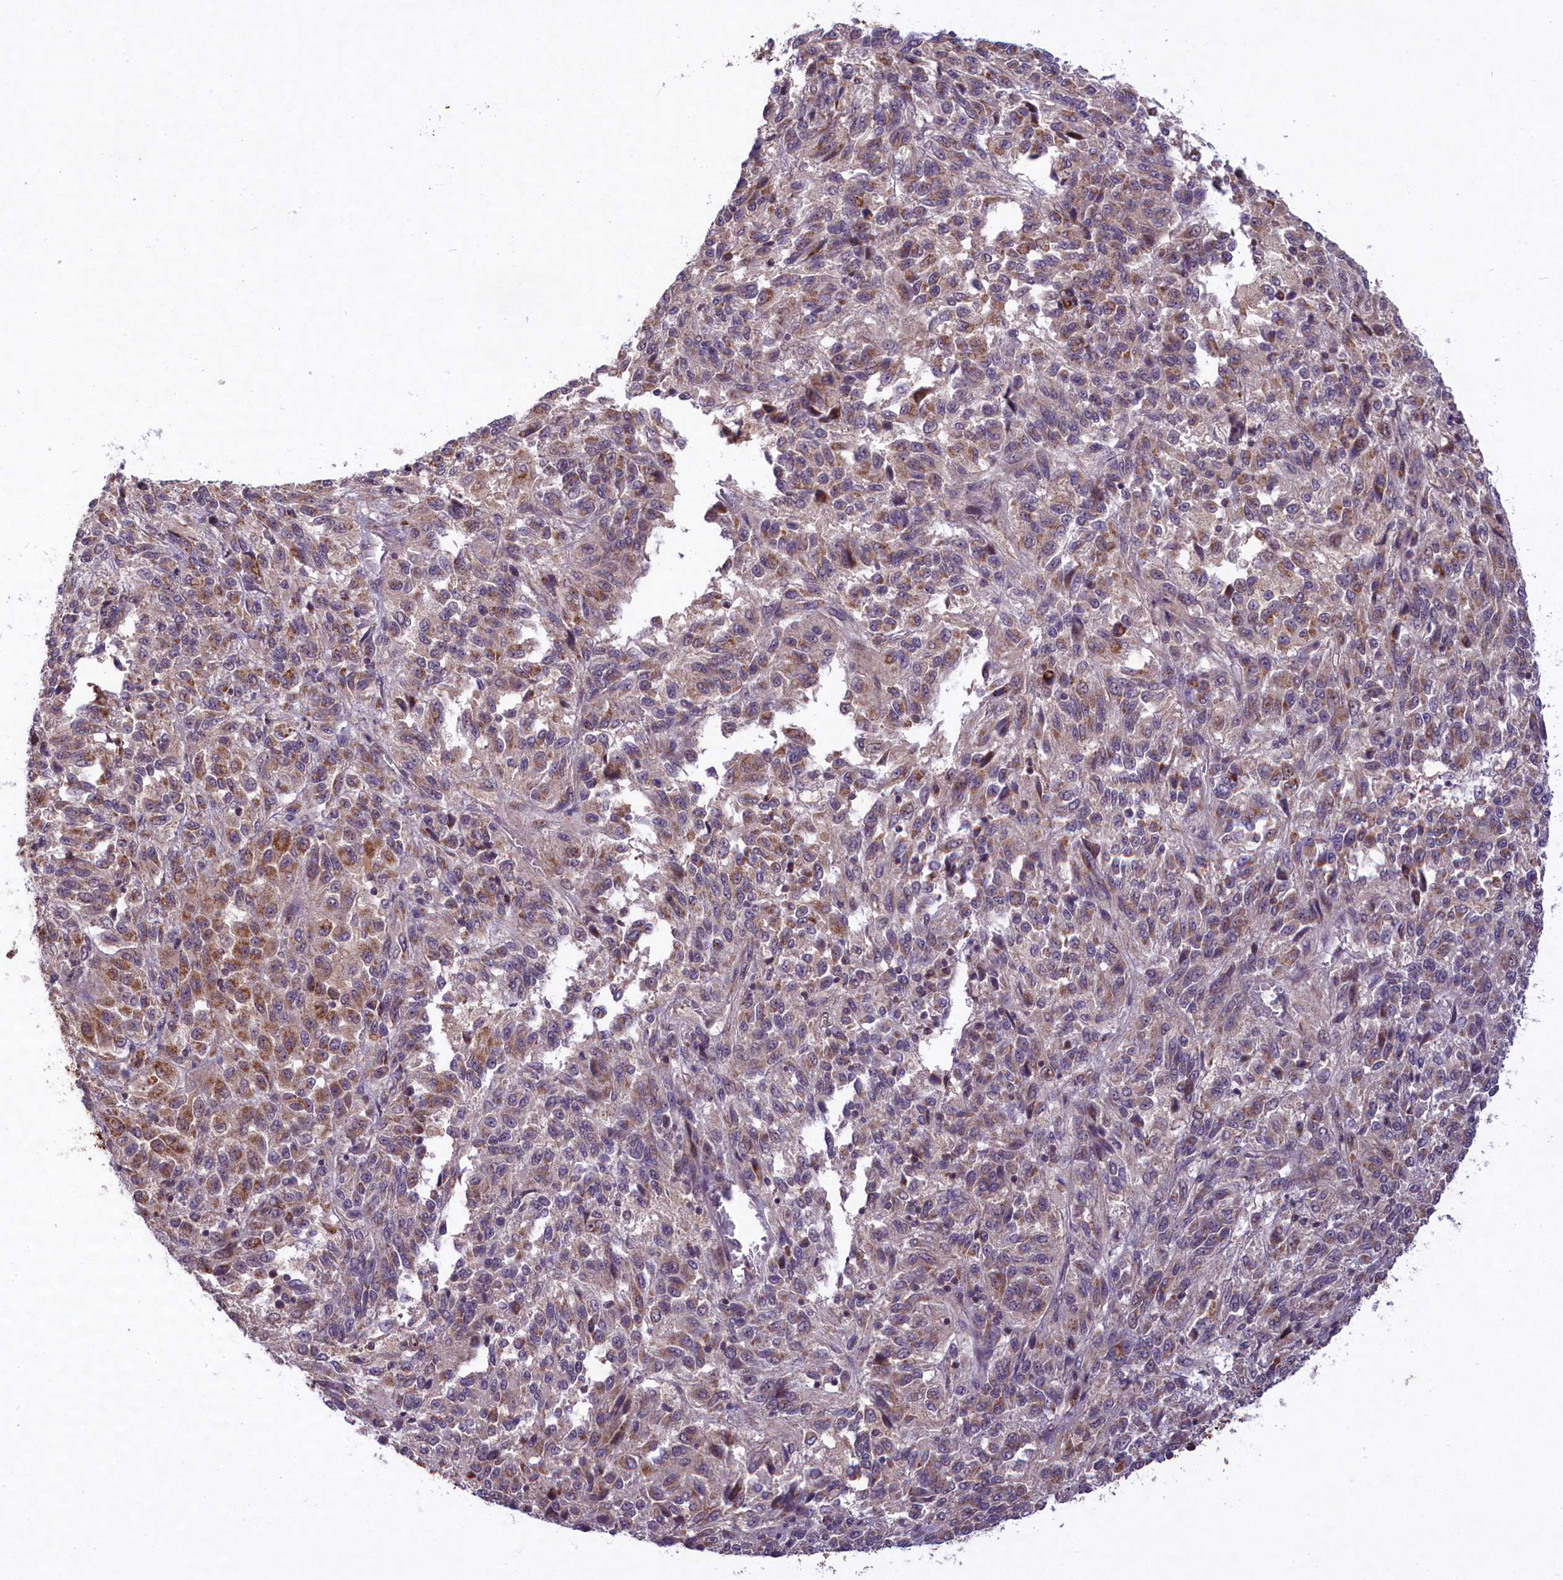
{"staining": {"intensity": "moderate", "quantity": "<25%", "location": "cytoplasmic/membranous"}, "tissue": "melanoma", "cell_type": "Tumor cells", "image_type": "cancer", "snomed": [{"axis": "morphology", "description": "Malignant melanoma, Metastatic site"}, {"axis": "topography", "description": "Lung"}], "caption": "A high-resolution histopathology image shows IHC staining of malignant melanoma (metastatic site), which demonstrates moderate cytoplasmic/membranous positivity in approximately <25% of tumor cells.", "gene": "CARD8", "patient": {"sex": "male", "age": 64}}